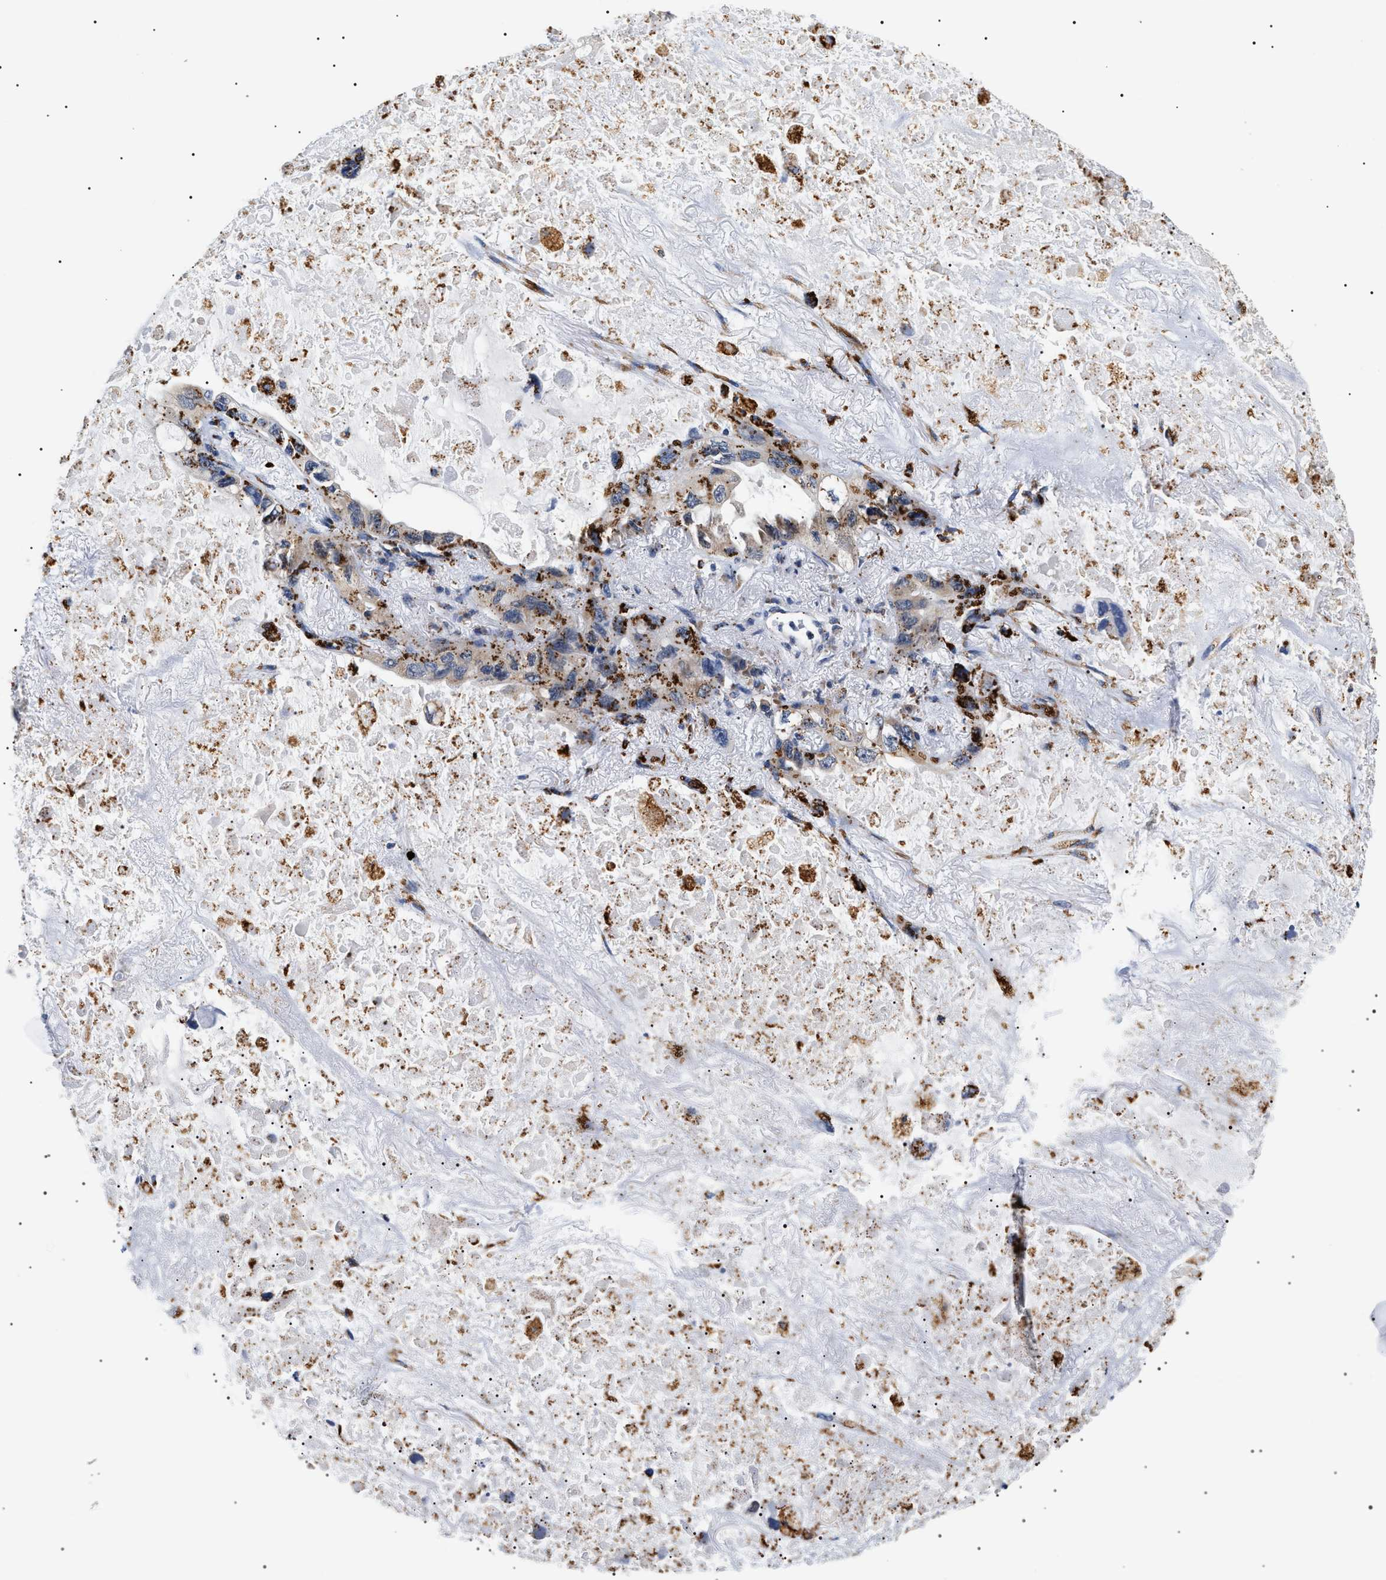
{"staining": {"intensity": "moderate", "quantity": "<25%", "location": "cytoplasmic/membranous"}, "tissue": "lung cancer", "cell_type": "Tumor cells", "image_type": "cancer", "snomed": [{"axis": "morphology", "description": "Squamous cell carcinoma, NOS"}, {"axis": "topography", "description": "Lung"}], "caption": "The immunohistochemical stain labels moderate cytoplasmic/membranous positivity in tumor cells of lung cancer tissue.", "gene": "HSD17B11", "patient": {"sex": "female", "age": 73}}